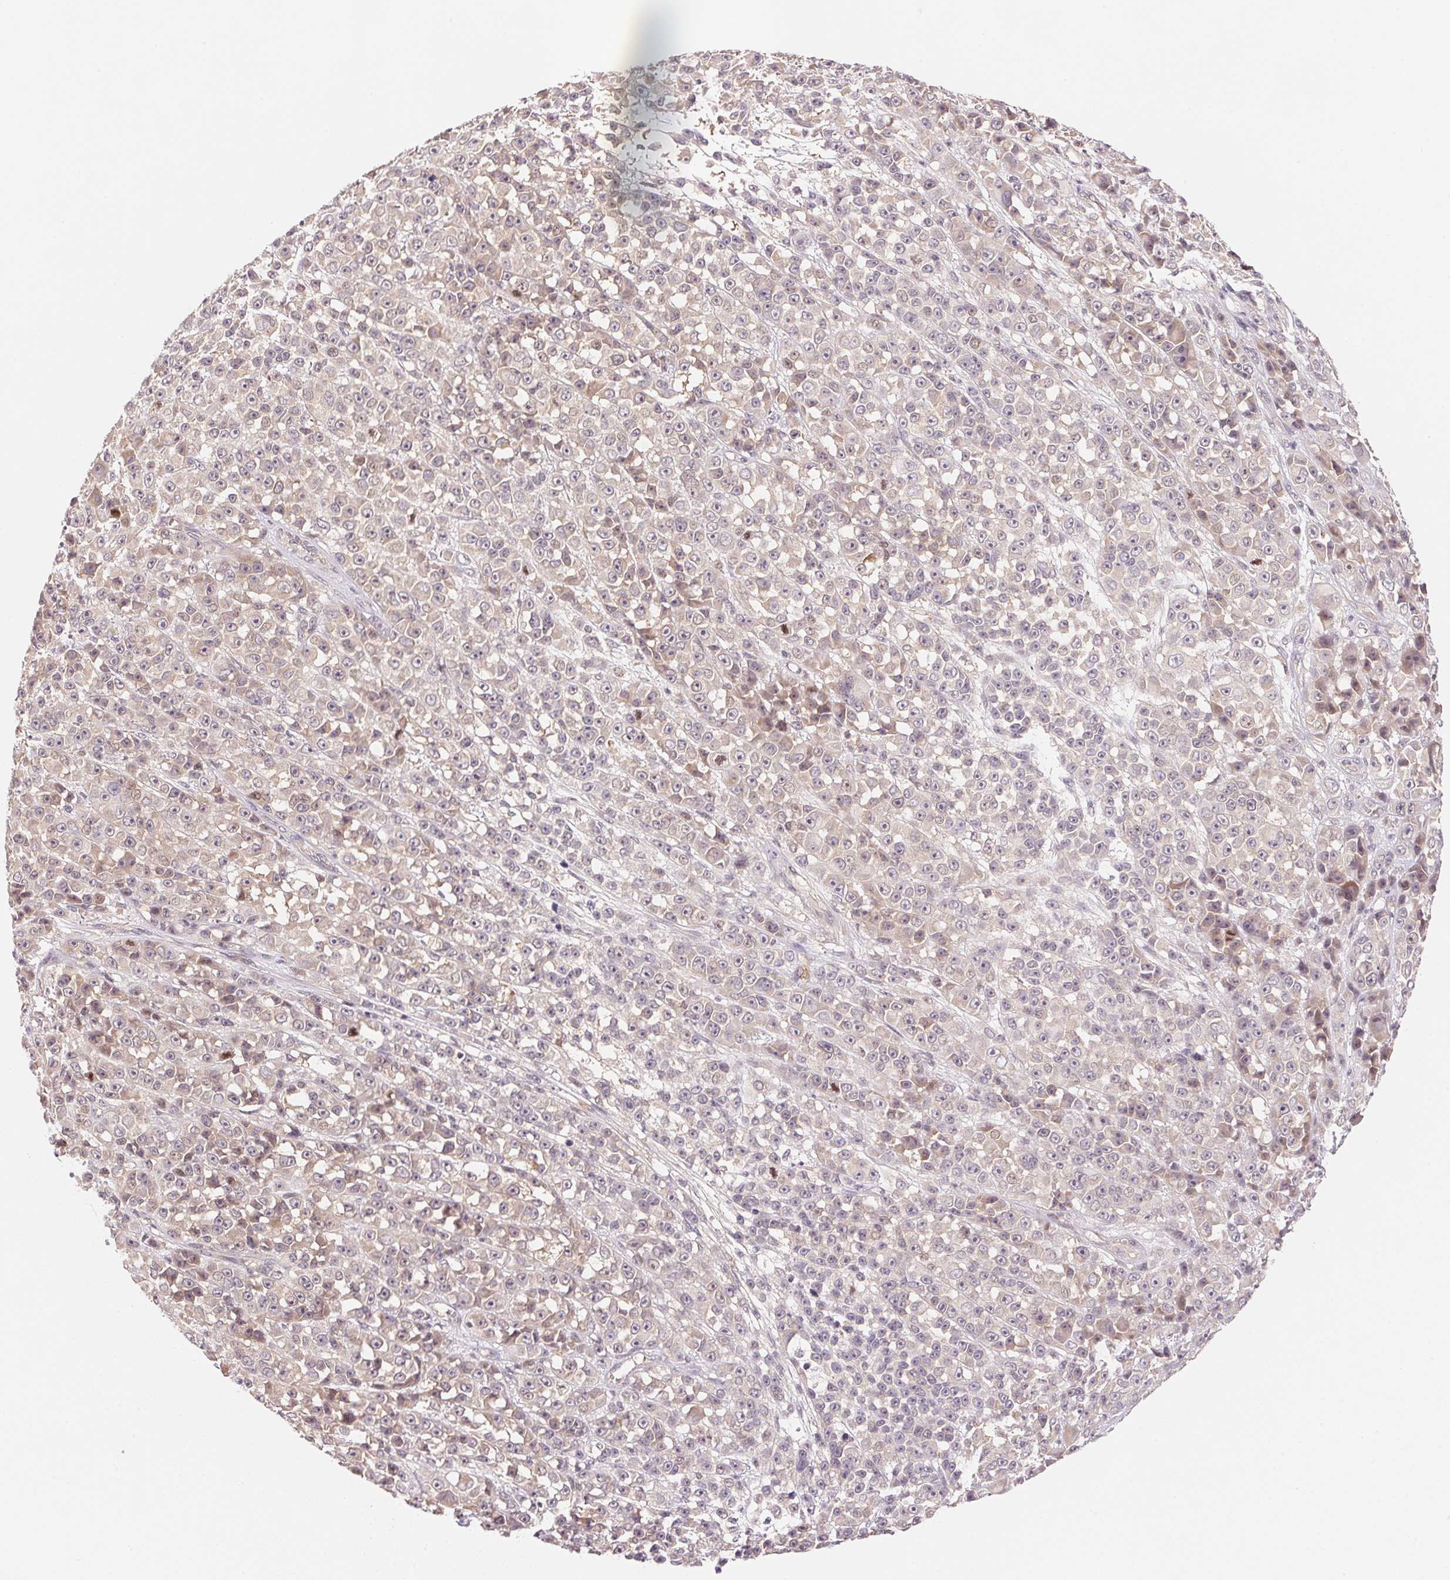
{"staining": {"intensity": "weak", "quantity": "25%-75%", "location": "cytoplasmic/membranous"}, "tissue": "melanoma", "cell_type": "Tumor cells", "image_type": "cancer", "snomed": [{"axis": "morphology", "description": "Malignant melanoma, NOS"}, {"axis": "topography", "description": "Skin"}, {"axis": "topography", "description": "Skin of back"}], "caption": "IHC histopathology image of human melanoma stained for a protein (brown), which demonstrates low levels of weak cytoplasmic/membranous positivity in approximately 25%-75% of tumor cells.", "gene": "BNIP5", "patient": {"sex": "male", "age": 91}}